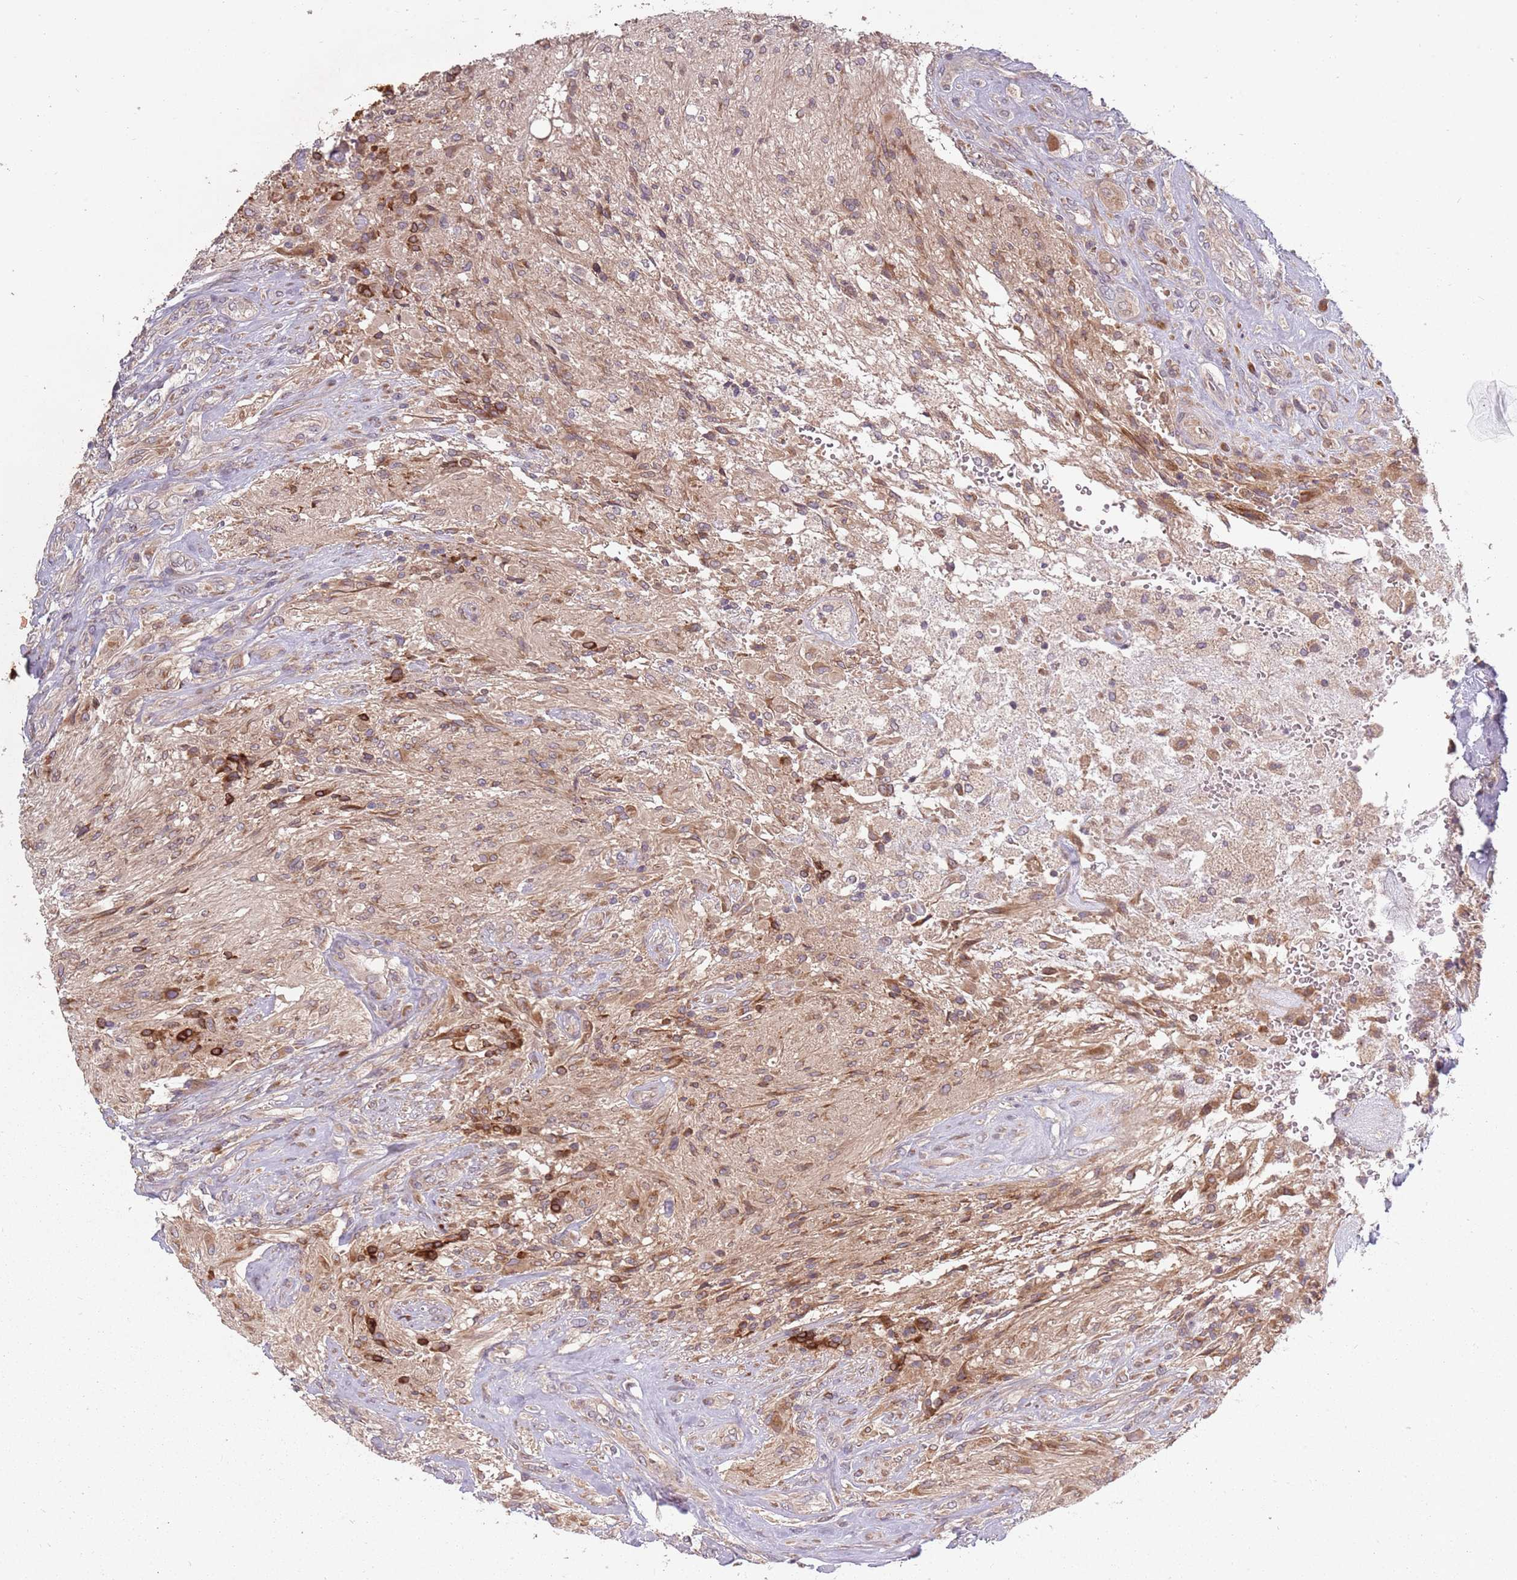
{"staining": {"intensity": "moderate", "quantity": ">75%", "location": "cytoplasmic/membranous"}, "tissue": "glioma", "cell_type": "Tumor cells", "image_type": "cancer", "snomed": [{"axis": "morphology", "description": "Glioma, malignant, High grade"}, {"axis": "topography", "description": "Brain"}], "caption": "DAB (3,3'-diaminobenzidine) immunohistochemical staining of human malignant glioma (high-grade) shows moderate cytoplasmic/membranous protein staining in about >75% of tumor cells. The staining is performed using DAB brown chromogen to label protein expression. The nuclei are counter-stained blue using hematoxylin.", "gene": "PLD6", "patient": {"sex": "male", "age": 56}}